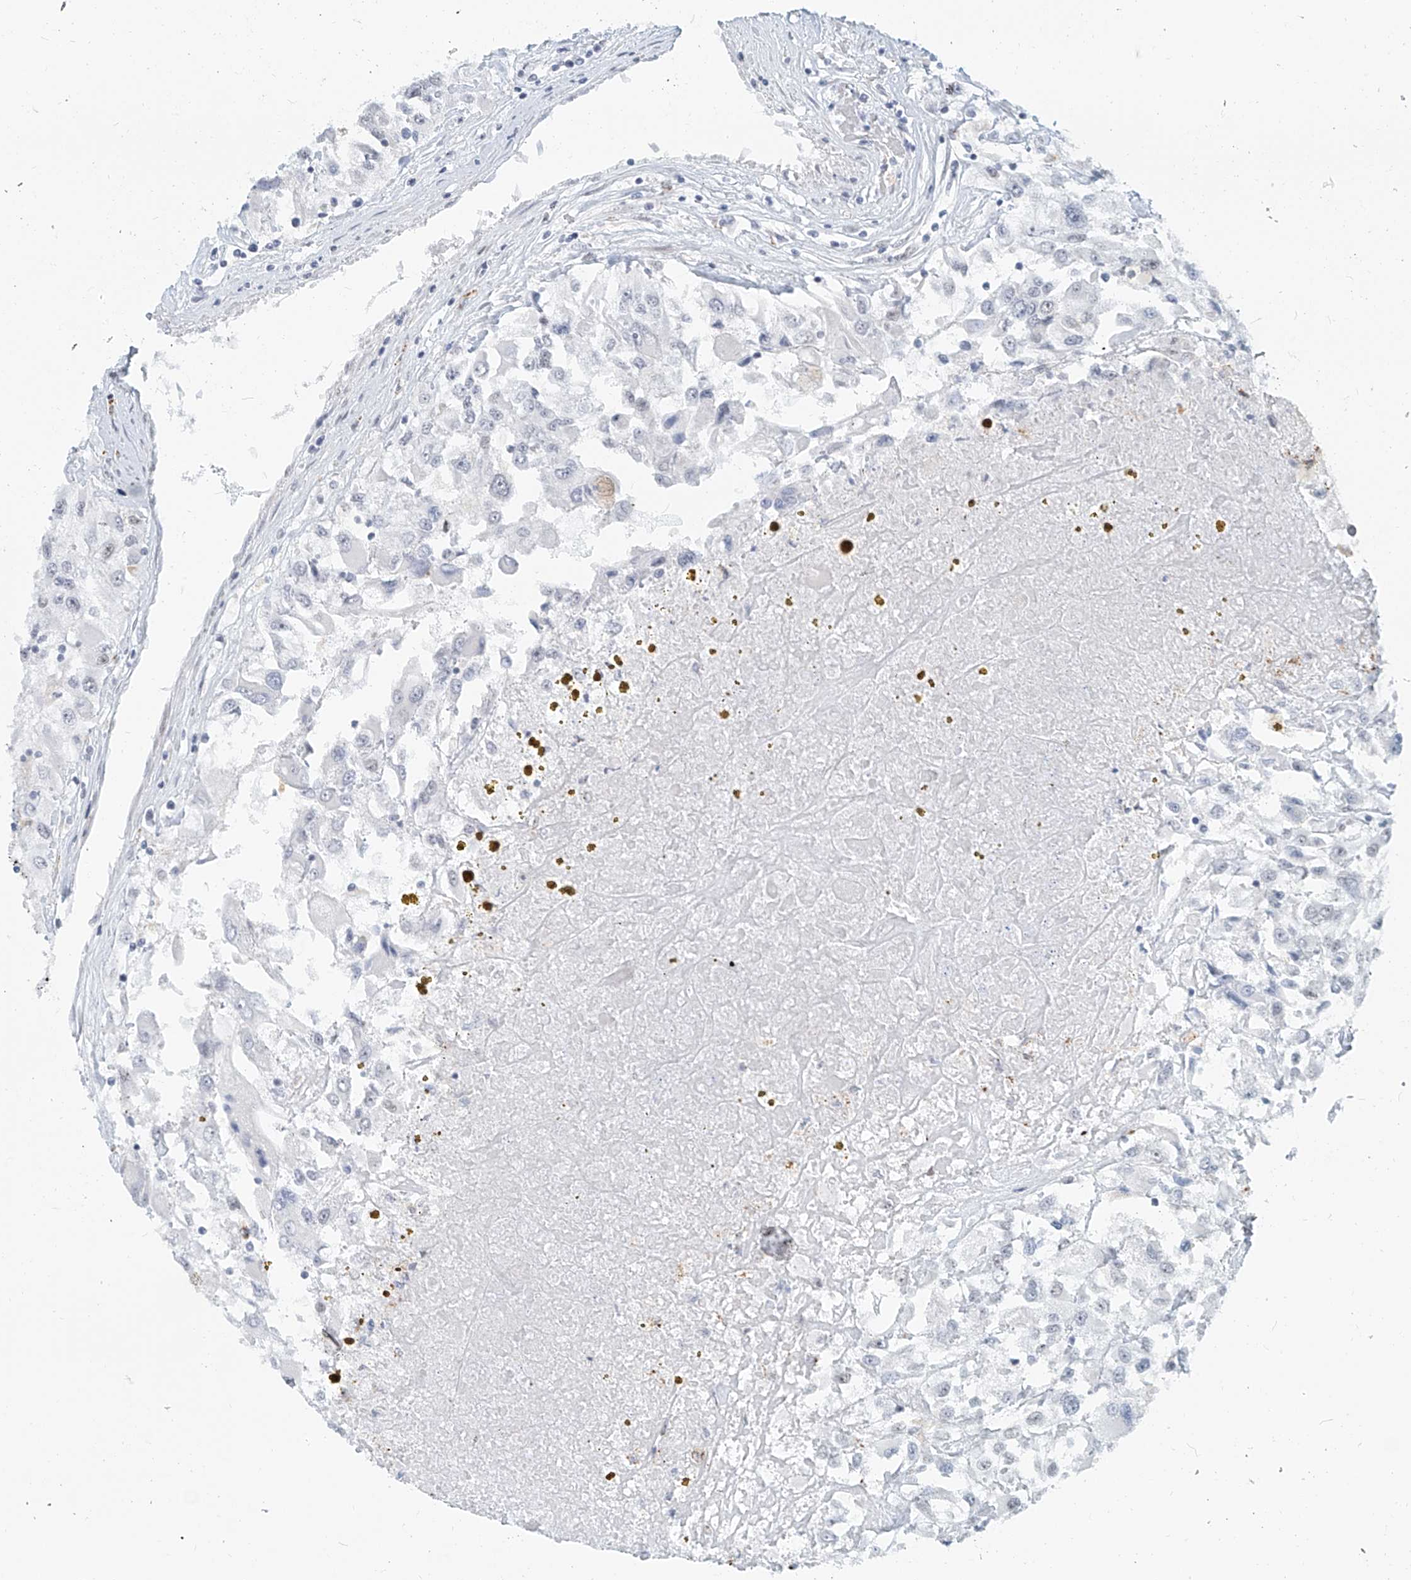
{"staining": {"intensity": "negative", "quantity": "none", "location": "none"}, "tissue": "renal cancer", "cell_type": "Tumor cells", "image_type": "cancer", "snomed": [{"axis": "morphology", "description": "Adenocarcinoma, NOS"}, {"axis": "topography", "description": "Kidney"}], "caption": "This is an IHC image of human adenocarcinoma (renal). There is no expression in tumor cells.", "gene": "SASH1", "patient": {"sex": "female", "age": 52}}